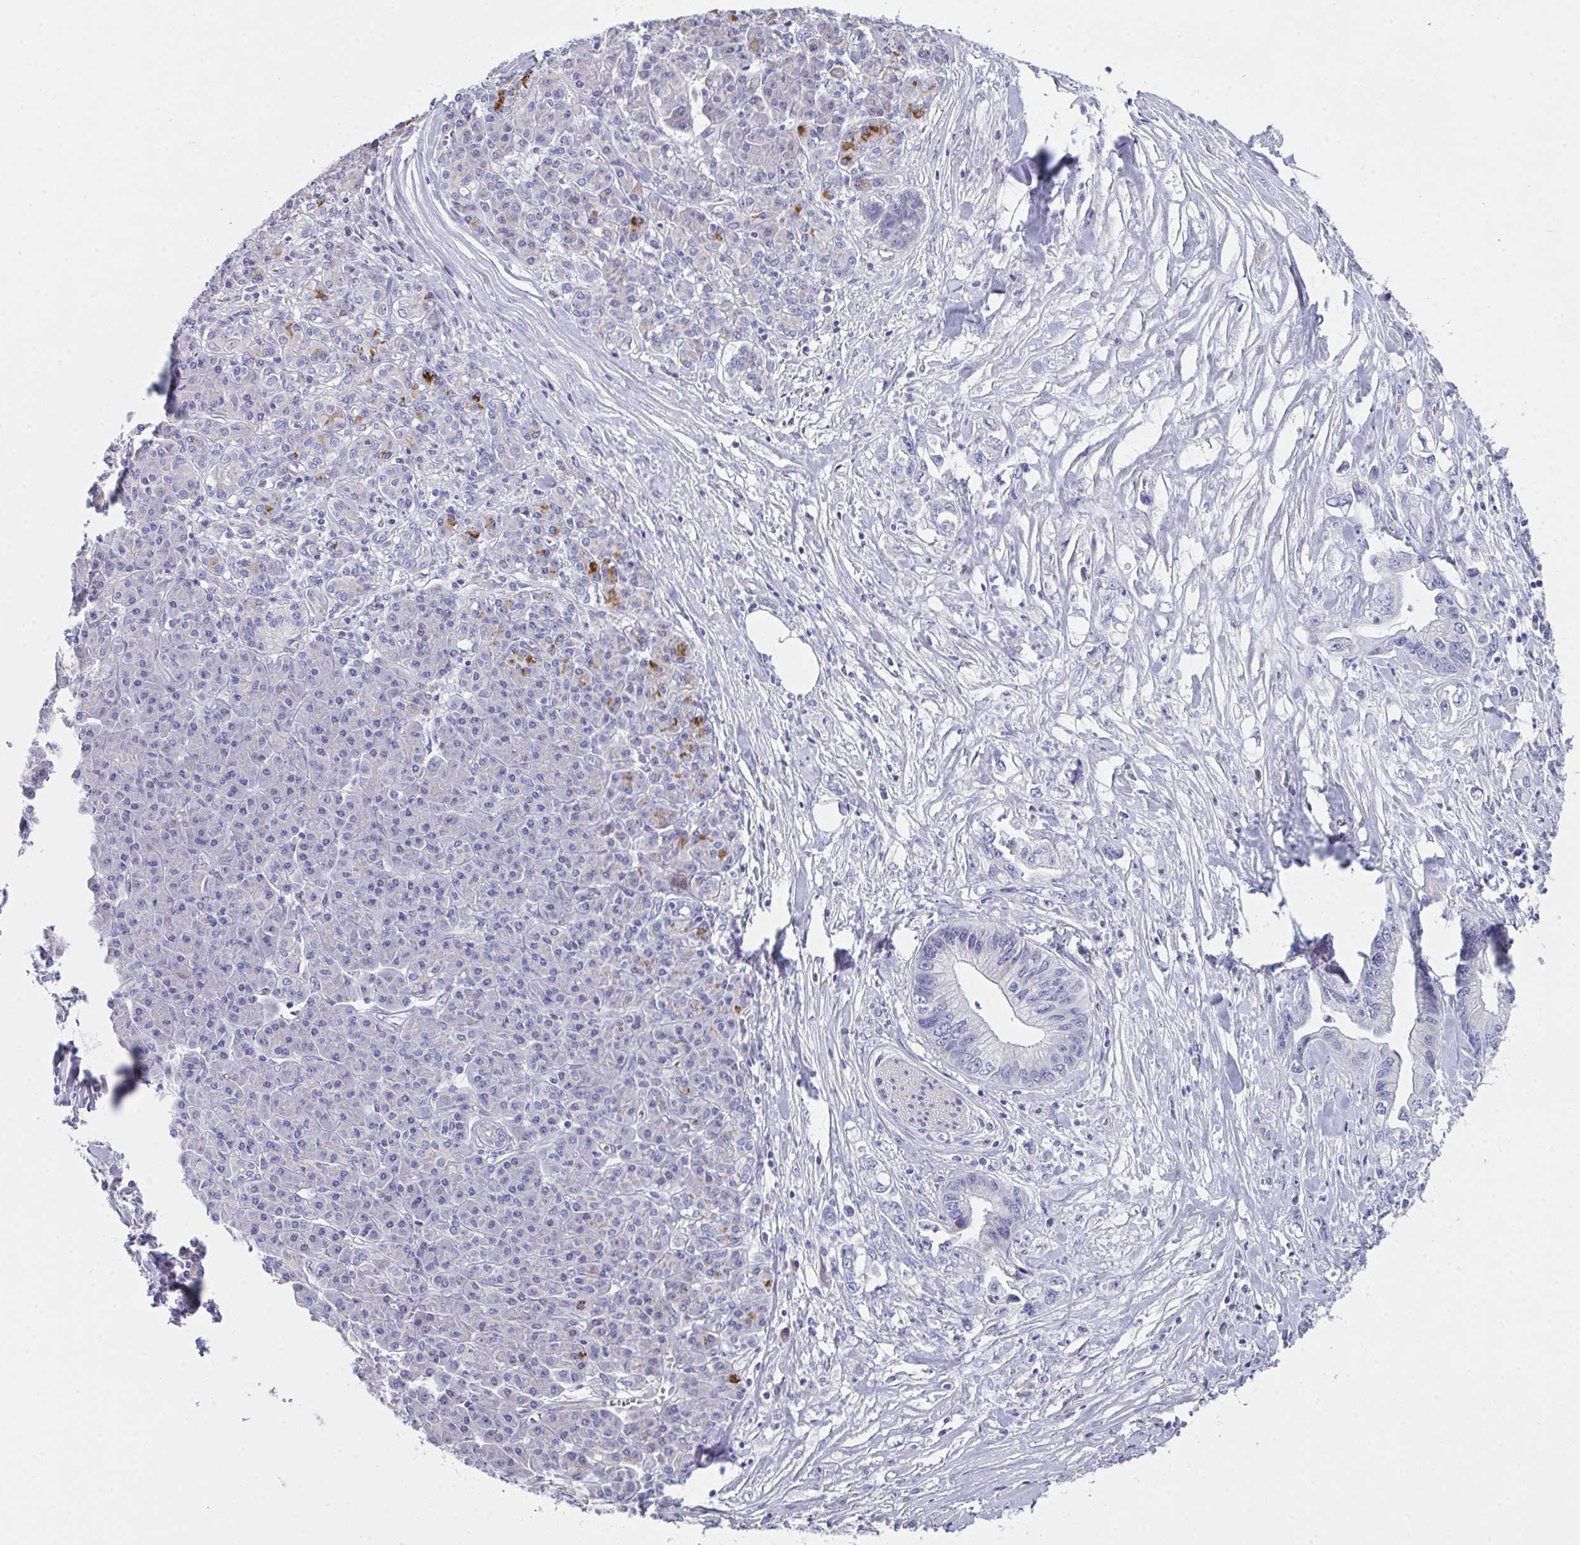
{"staining": {"intensity": "negative", "quantity": "none", "location": "none"}, "tissue": "pancreatic cancer", "cell_type": "Tumor cells", "image_type": "cancer", "snomed": [{"axis": "morphology", "description": "Adenocarcinoma, NOS"}, {"axis": "topography", "description": "Pancreas"}], "caption": "Adenocarcinoma (pancreatic) stained for a protein using immunohistochemistry (IHC) displays no positivity tumor cells.", "gene": "FBXO47", "patient": {"sex": "male", "age": 61}}